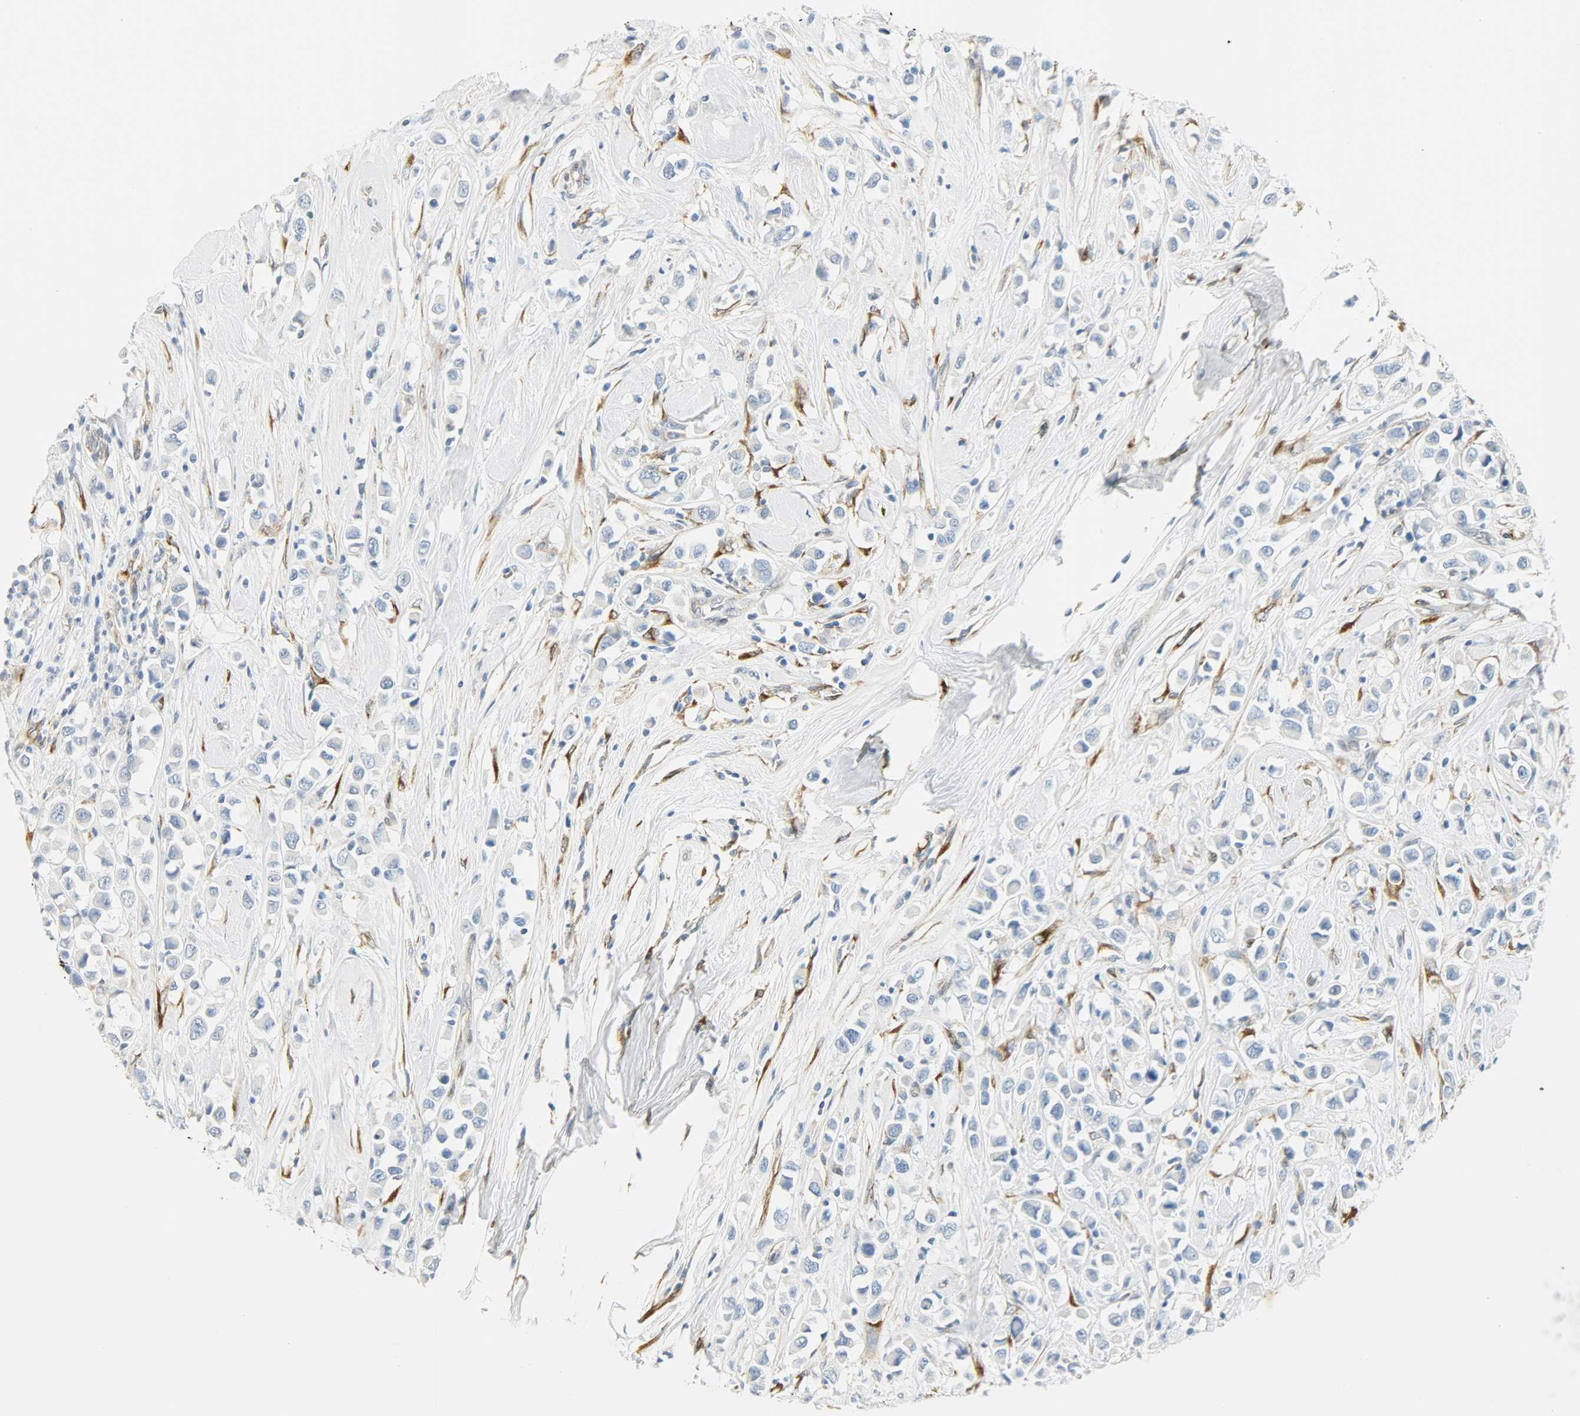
{"staining": {"intensity": "negative", "quantity": "none", "location": "none"}, "tissue": "breast cancer", "cell_type": "Tumor cells", "image_type": "cancer", "snomed": [{"axis": "morphology", "description": "Duct carcinoma"}, {"axis": "topography", "description": "Breast"}], "caption": "A histopathology image of human breast cancer is negative for staining in tumor cells.", "gene": "PKD2", "patient": {"sex": "female", "age": 61}}